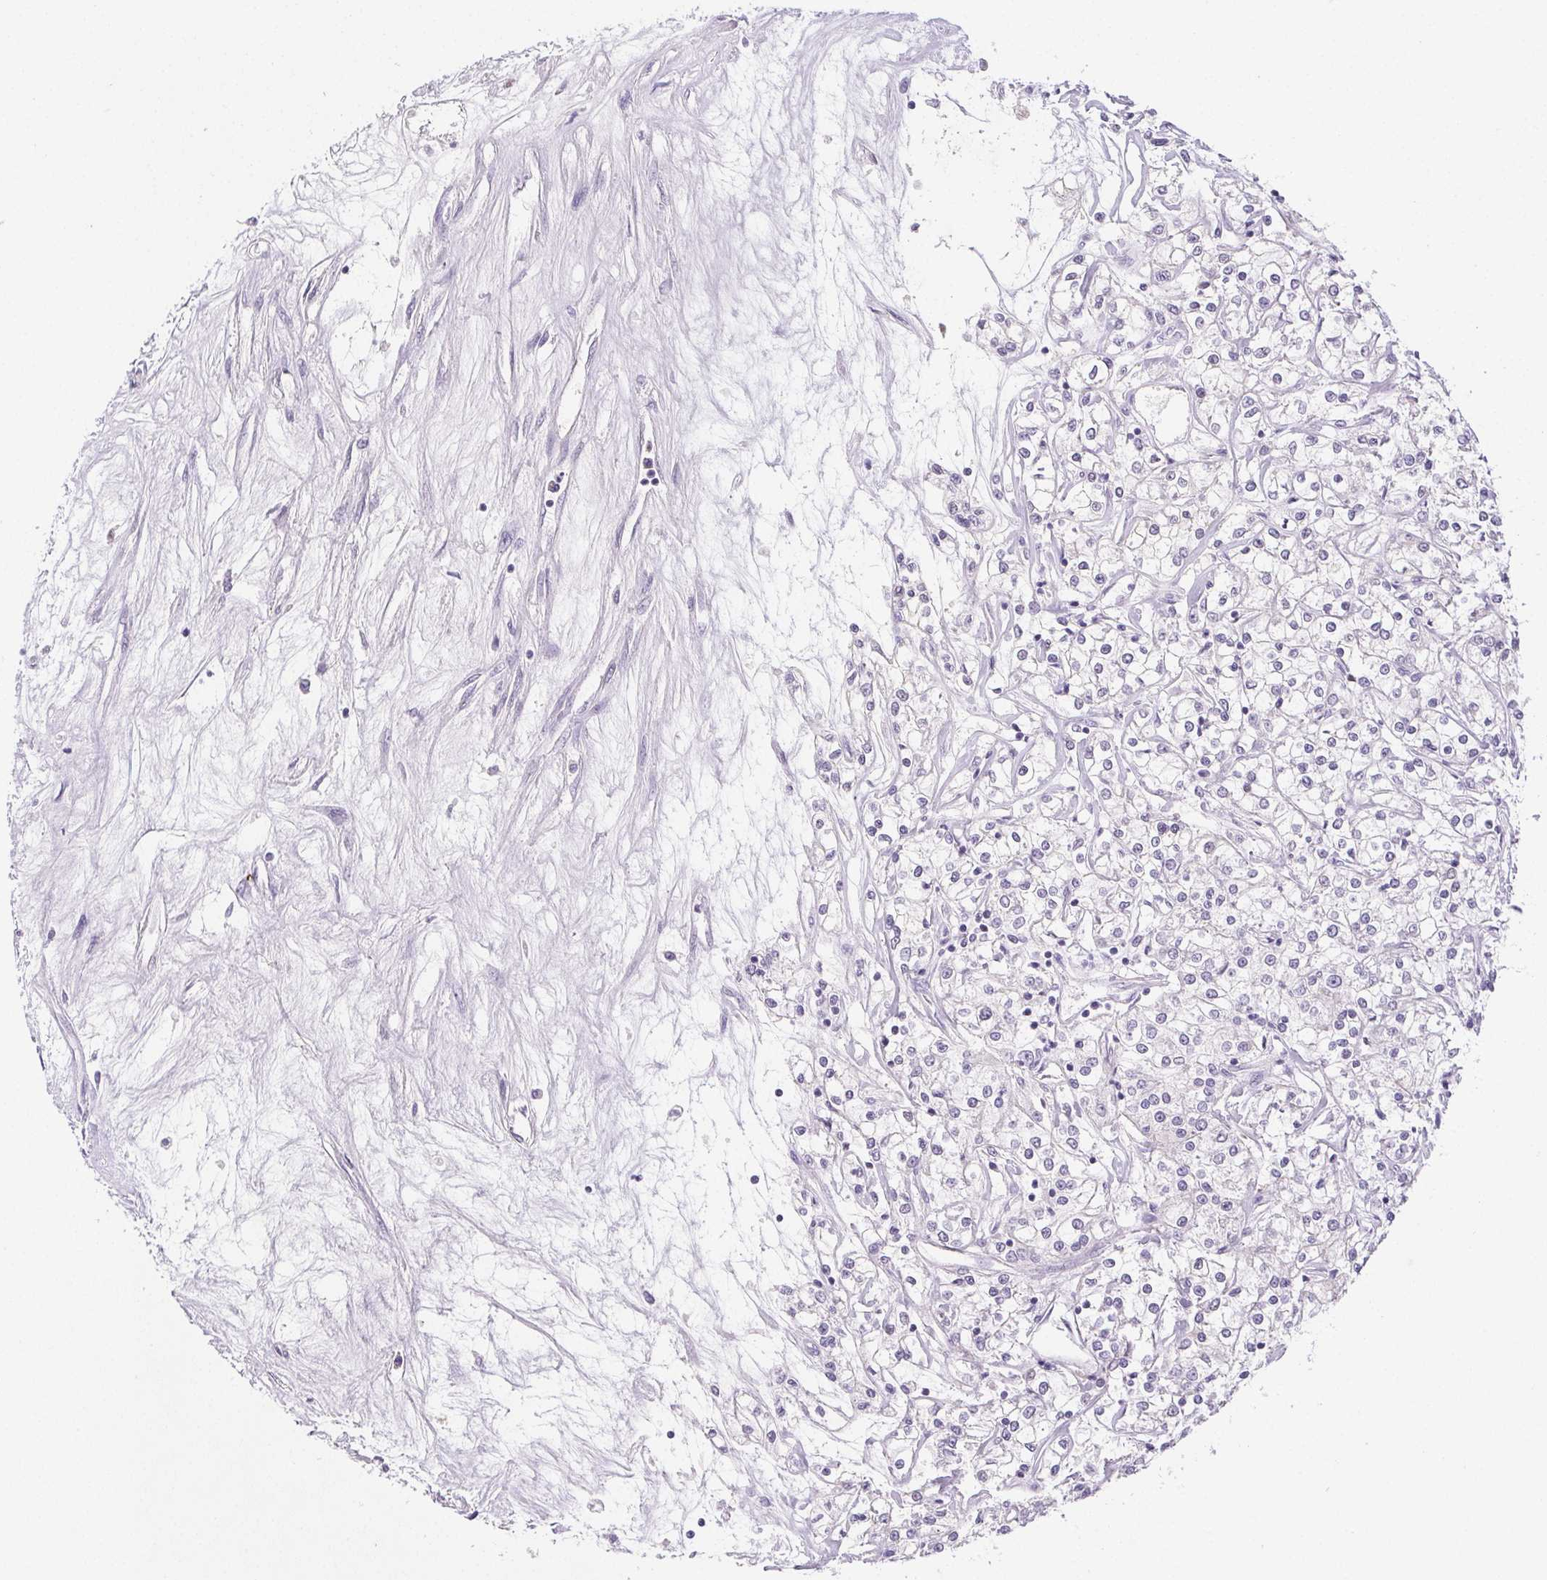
{"staining": {"intensity": "negative", "quantity": "none", "location": "none"}, "tissue": "renal cancer", "cell_type": "Tumor cells", "image_type": "cancer", "snomed": [{"axis": "morphology", "description": "Adenocarcinoma, NOS"}, {"axis": "topography", "description": "Kidney"}], "caption": "The photomicrograph exhibits no staining of tumor cells in renal adenocarcinoma.", "gene": "ST8SIA3", "patient": {"sex": "female", "age": 59}}